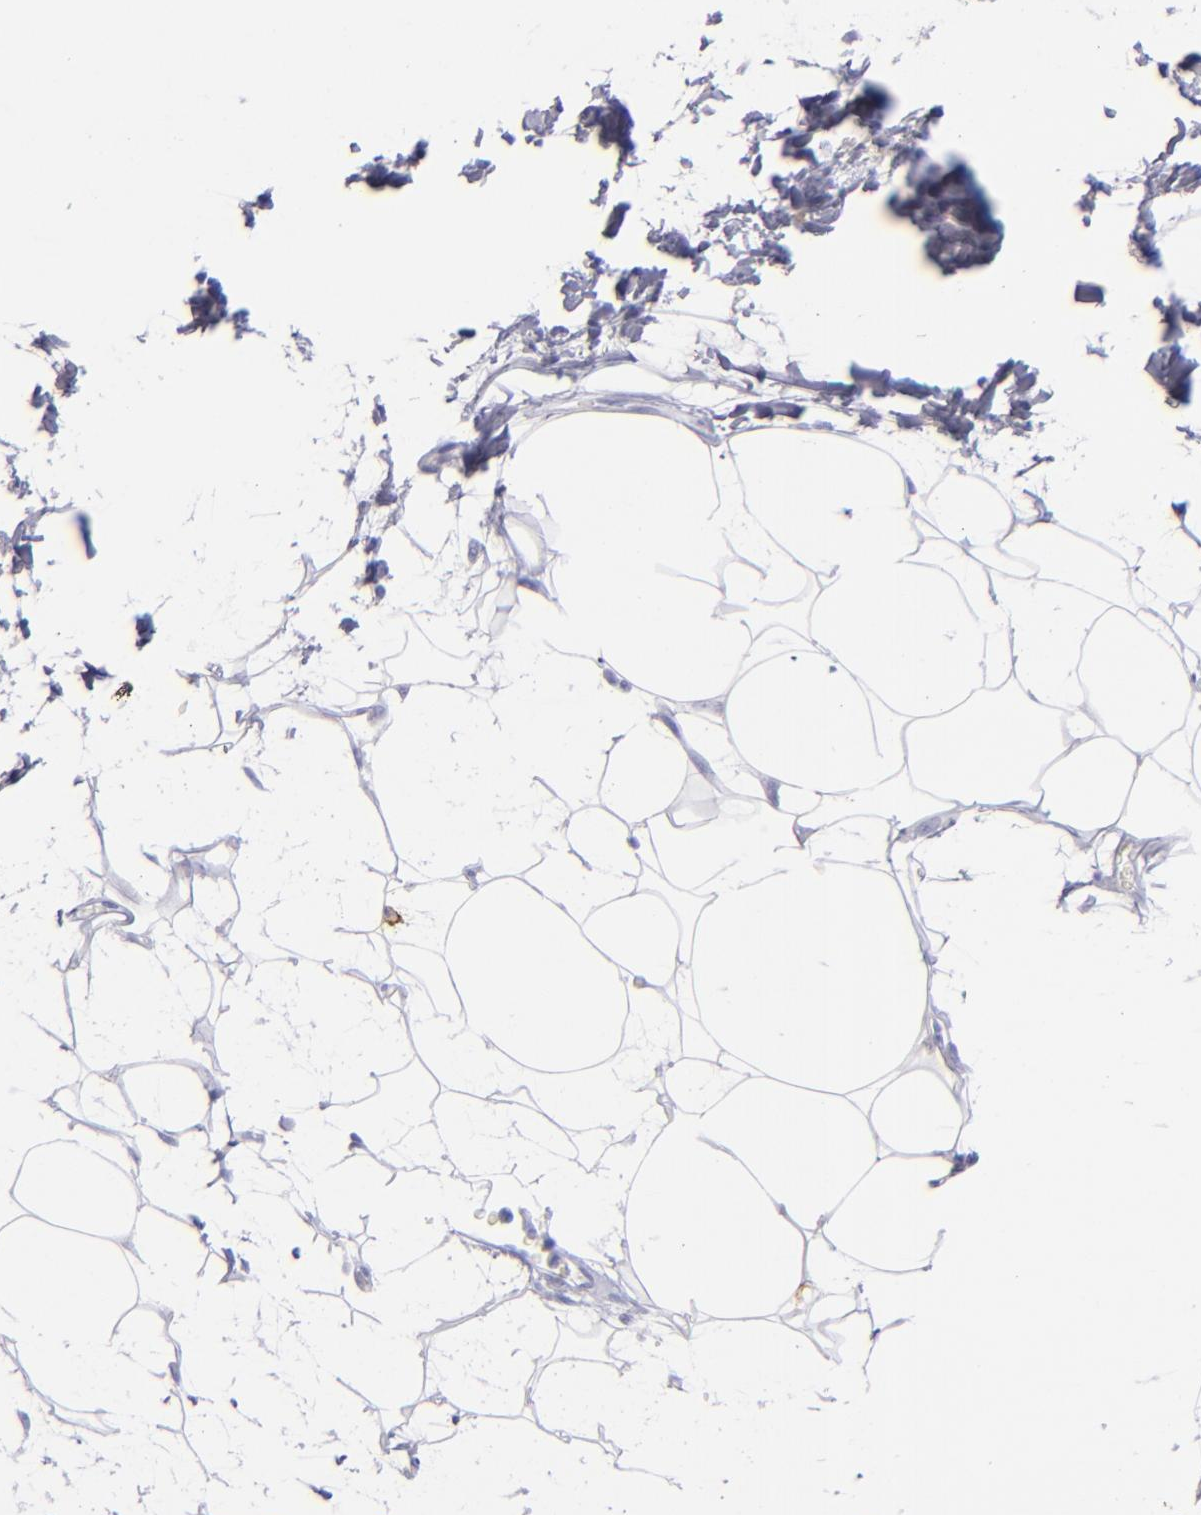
{"staining": {"intensity": "negative", "quantity": "none", "location": "none"}, "tissue": "adipose tissue", "cell_type": "Adipocytes", "image_type": "normal", "snomed": [{"axis": "morphology", "description": "Normal tissue, NOS"}, {"axis": "topography", "description": "Soft tissue"}], "caption": "Photomicrograph shows no protein expression in adipocytes of benign adipose tissue.", "gene": "CD82", "patient": {"sex": "male", "age": 72}}